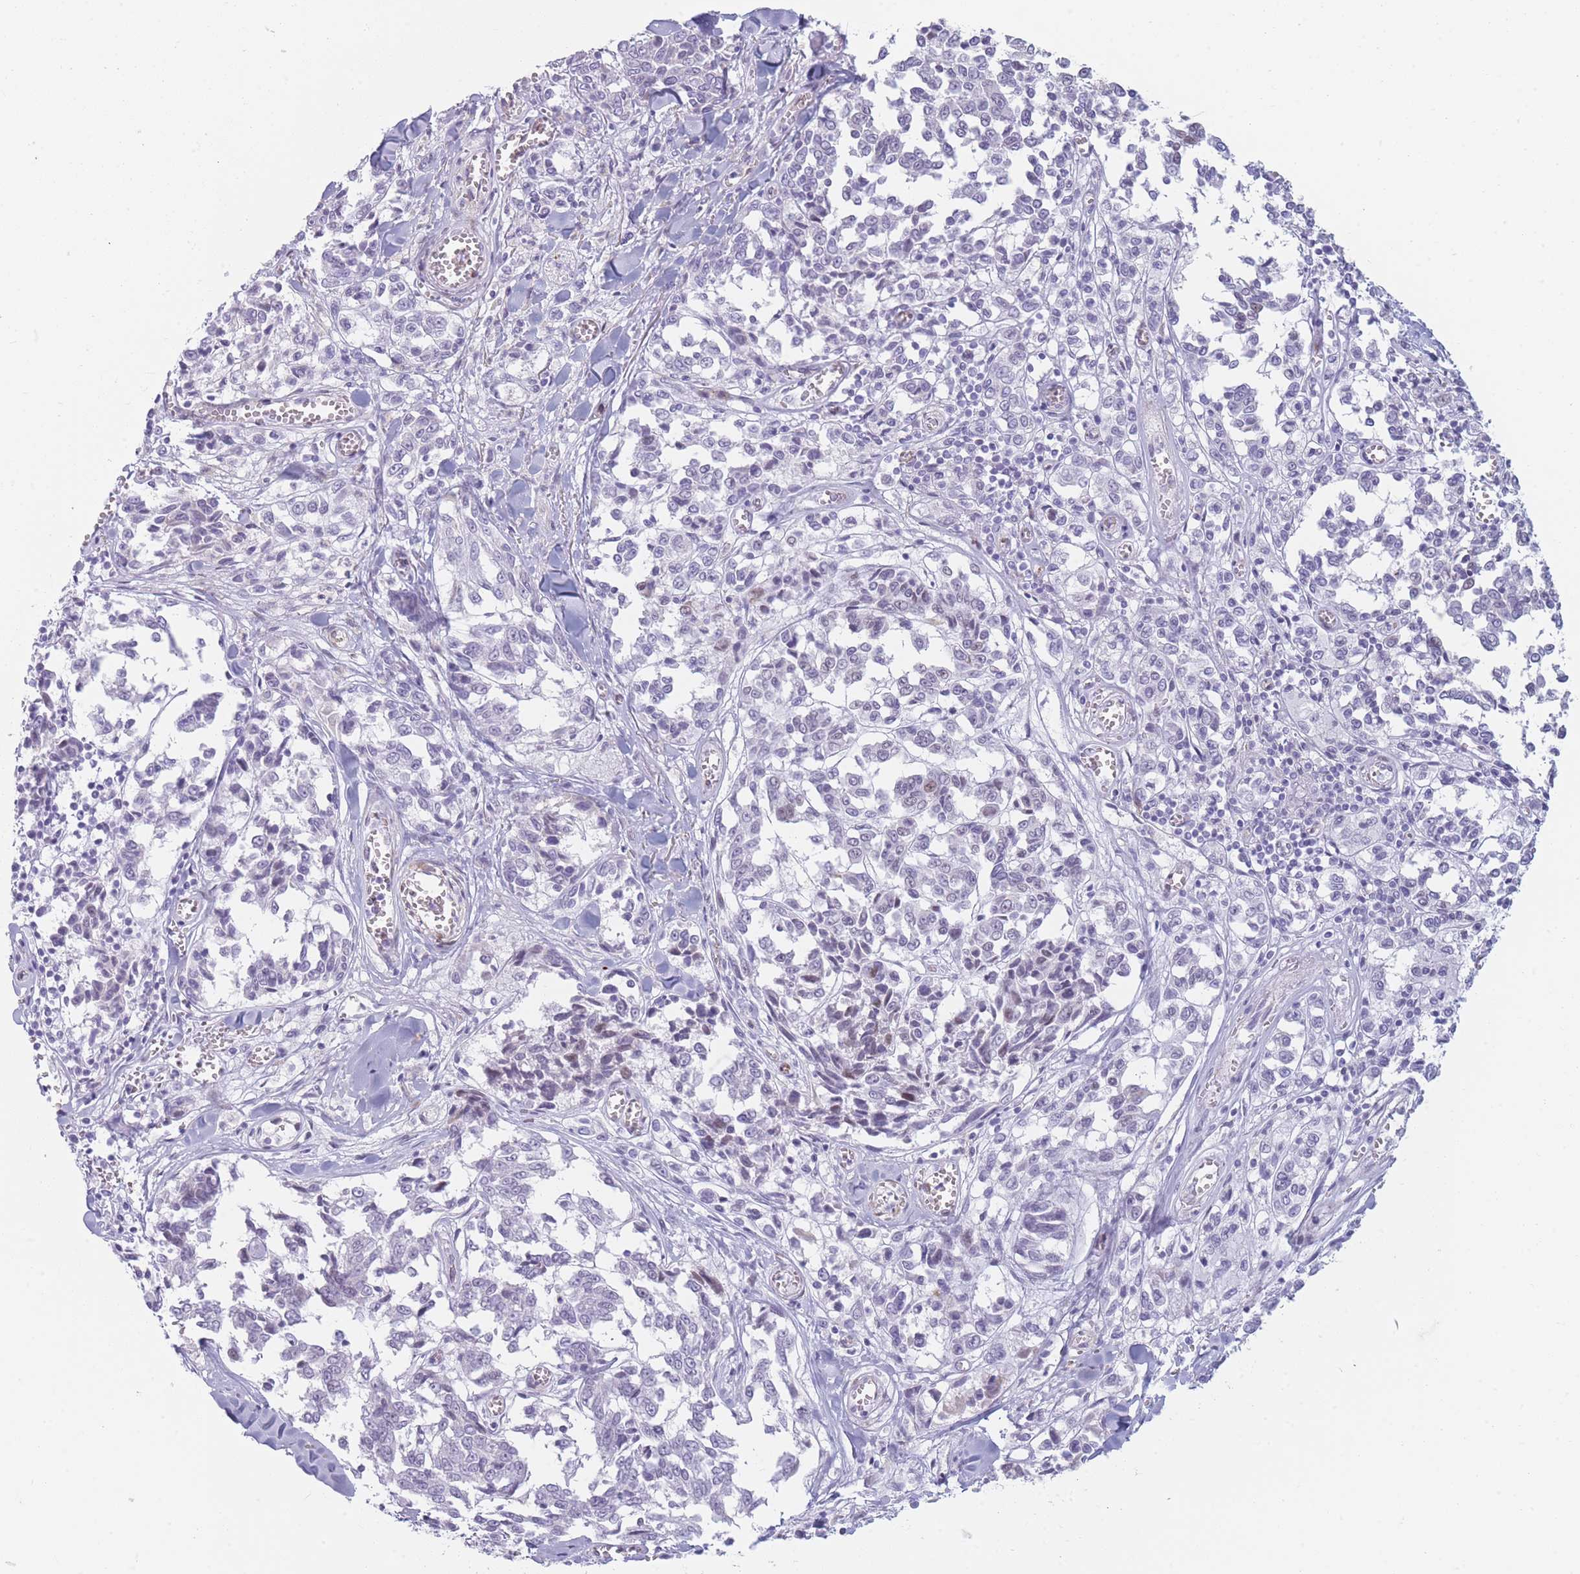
{"staining": {"intensity": "negative", "quantity": "none", "location": "none"}, "tissue": "melanoma", "cell_type": "Tumor cells", "image_type": "cancer", "snomed": [{"axis": "morphology", "description": "Malignant melanoma, NOS"}, {"axis": "topography", "description": "Skin"}], "caption": "This is an immunohistochemistry histopathology image of human melanoma. There is no staining in tumor cells.", "gene": "IFNA6", "patient": {"sex": "female", "age": 64}}